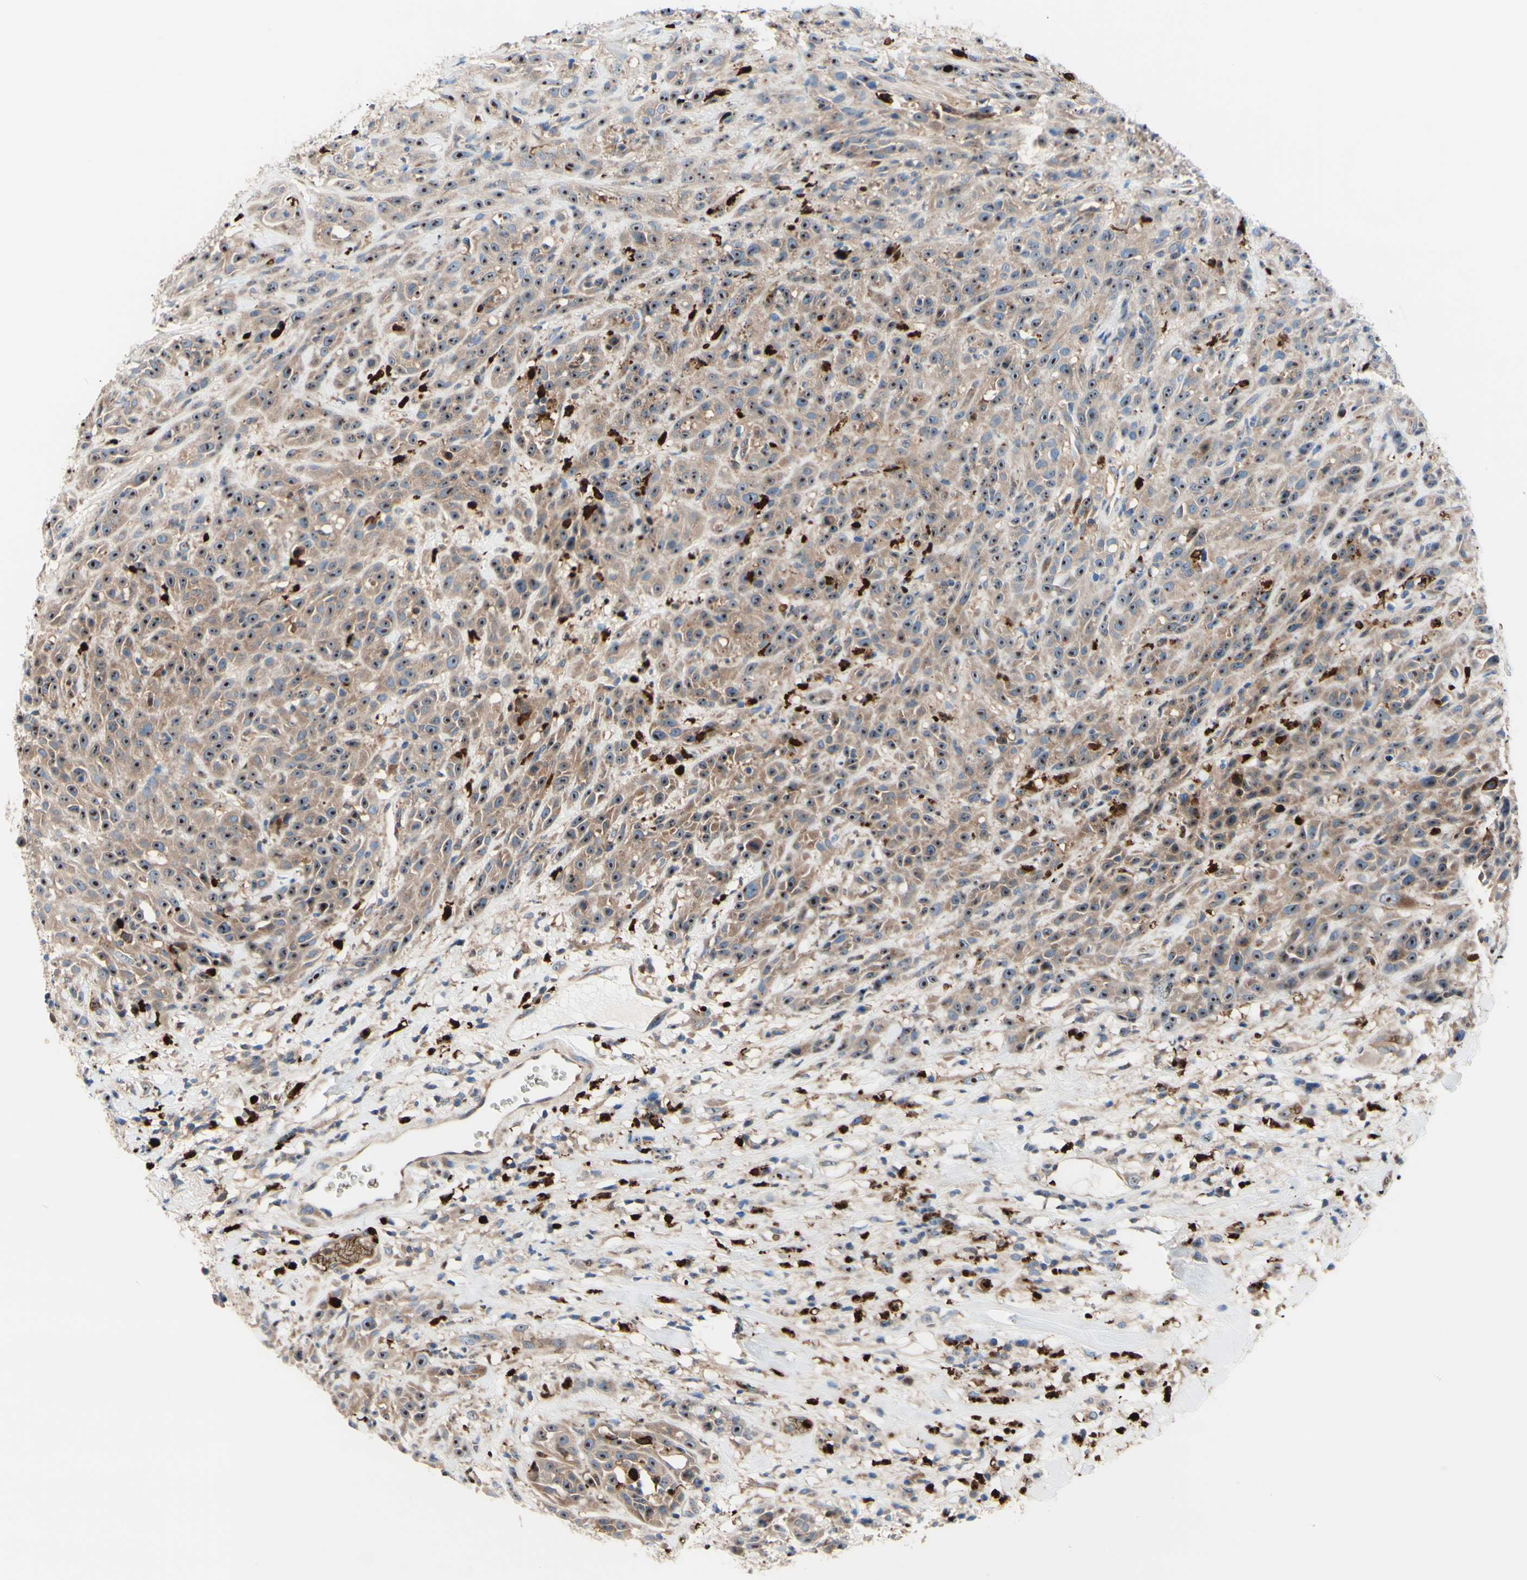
{"staining": {"intensity": "moderate", "quantity": "25%-75%", "location": "cytoplasmic/membranous,nuclear"}, "tissue": "head and neck cancer", "cell_type": "Tumor cells", "image_type": "cancer", "snomed": [{"axis": "morphology", "description": "Normal tissue, NOS"}, {"axis": "morphology", "description": "Squamous cell carcinoma, NOS"}, {"axis": "topography", "description": "Cartilage tissue"}, {"axis": "topography", "description": "Head-Neck"}], "caption": "Head and neck squamous cell carcinoma tissue shows moderate cytoplasmic/membranous and nuclear positivity in about 25%-75% of tumor cells, visualized by immunohistochemistry.", "gene": "USP9X", "patient": {"sex": "male", "age": 62}}